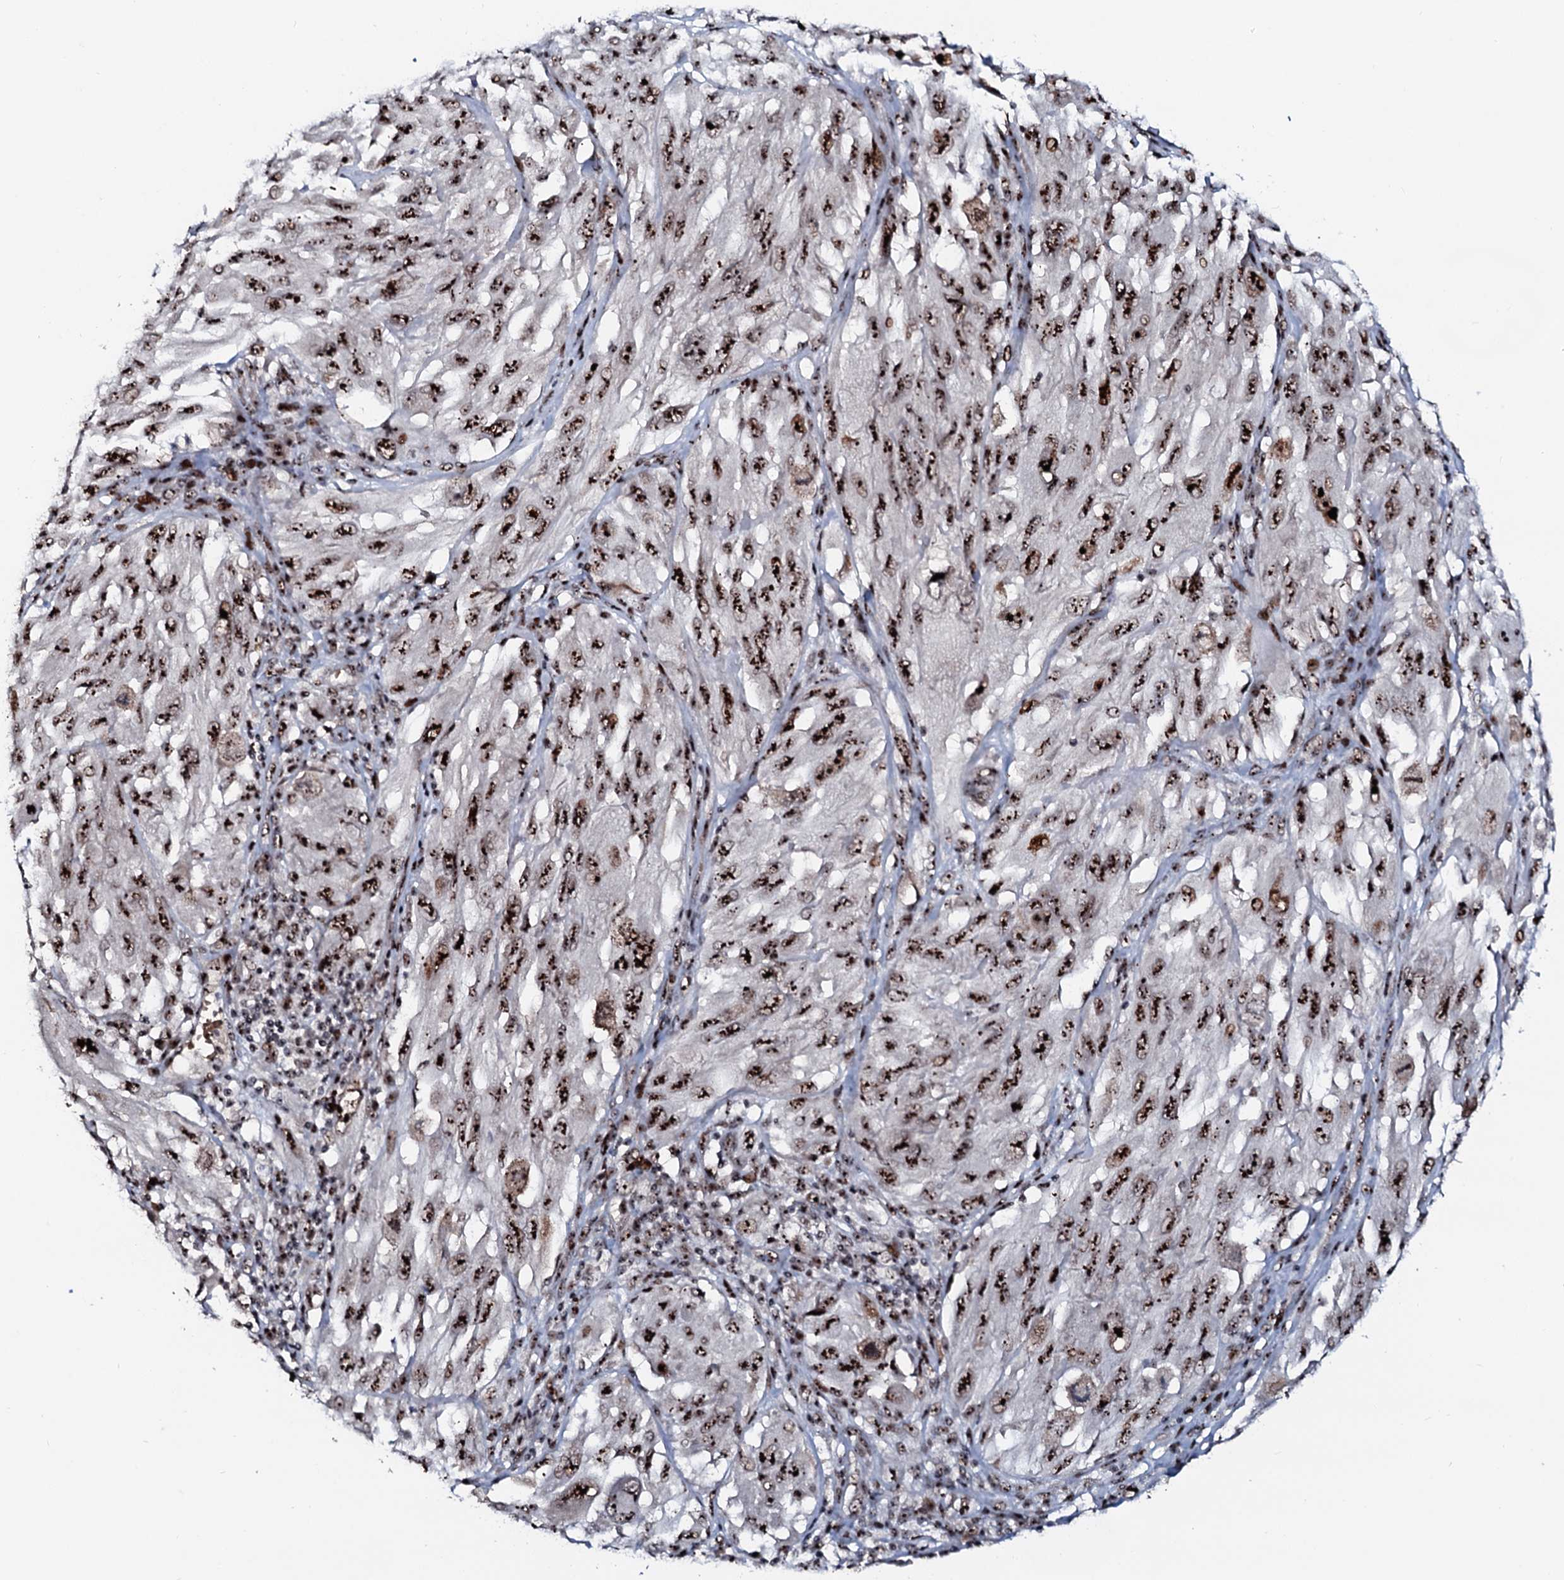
{"staining": {"intensity": "moderate", "quantity": ">75%", "location": "nuclear"}, "tissue": "melanoma", "cell_type": "Tumor cells", "image_type": "cancer", "snomed": [{"axis": "morphology", "description": "Malignant melanoma, NOS"}, {"axis": "topography", "description": "Skin"}], "caption": "Immunohistochemistry histopathology image of neoplastic tissue: human malignant melanoma stained using immunohistochemistry (IHC) exhibits medium levels of moderate protein expression localized specifically in the nuclear of tumor cells, appearing as a nuclear brown color.", "gene": "NEUROG3", "patient": {"sex": "female", "age": 91}}